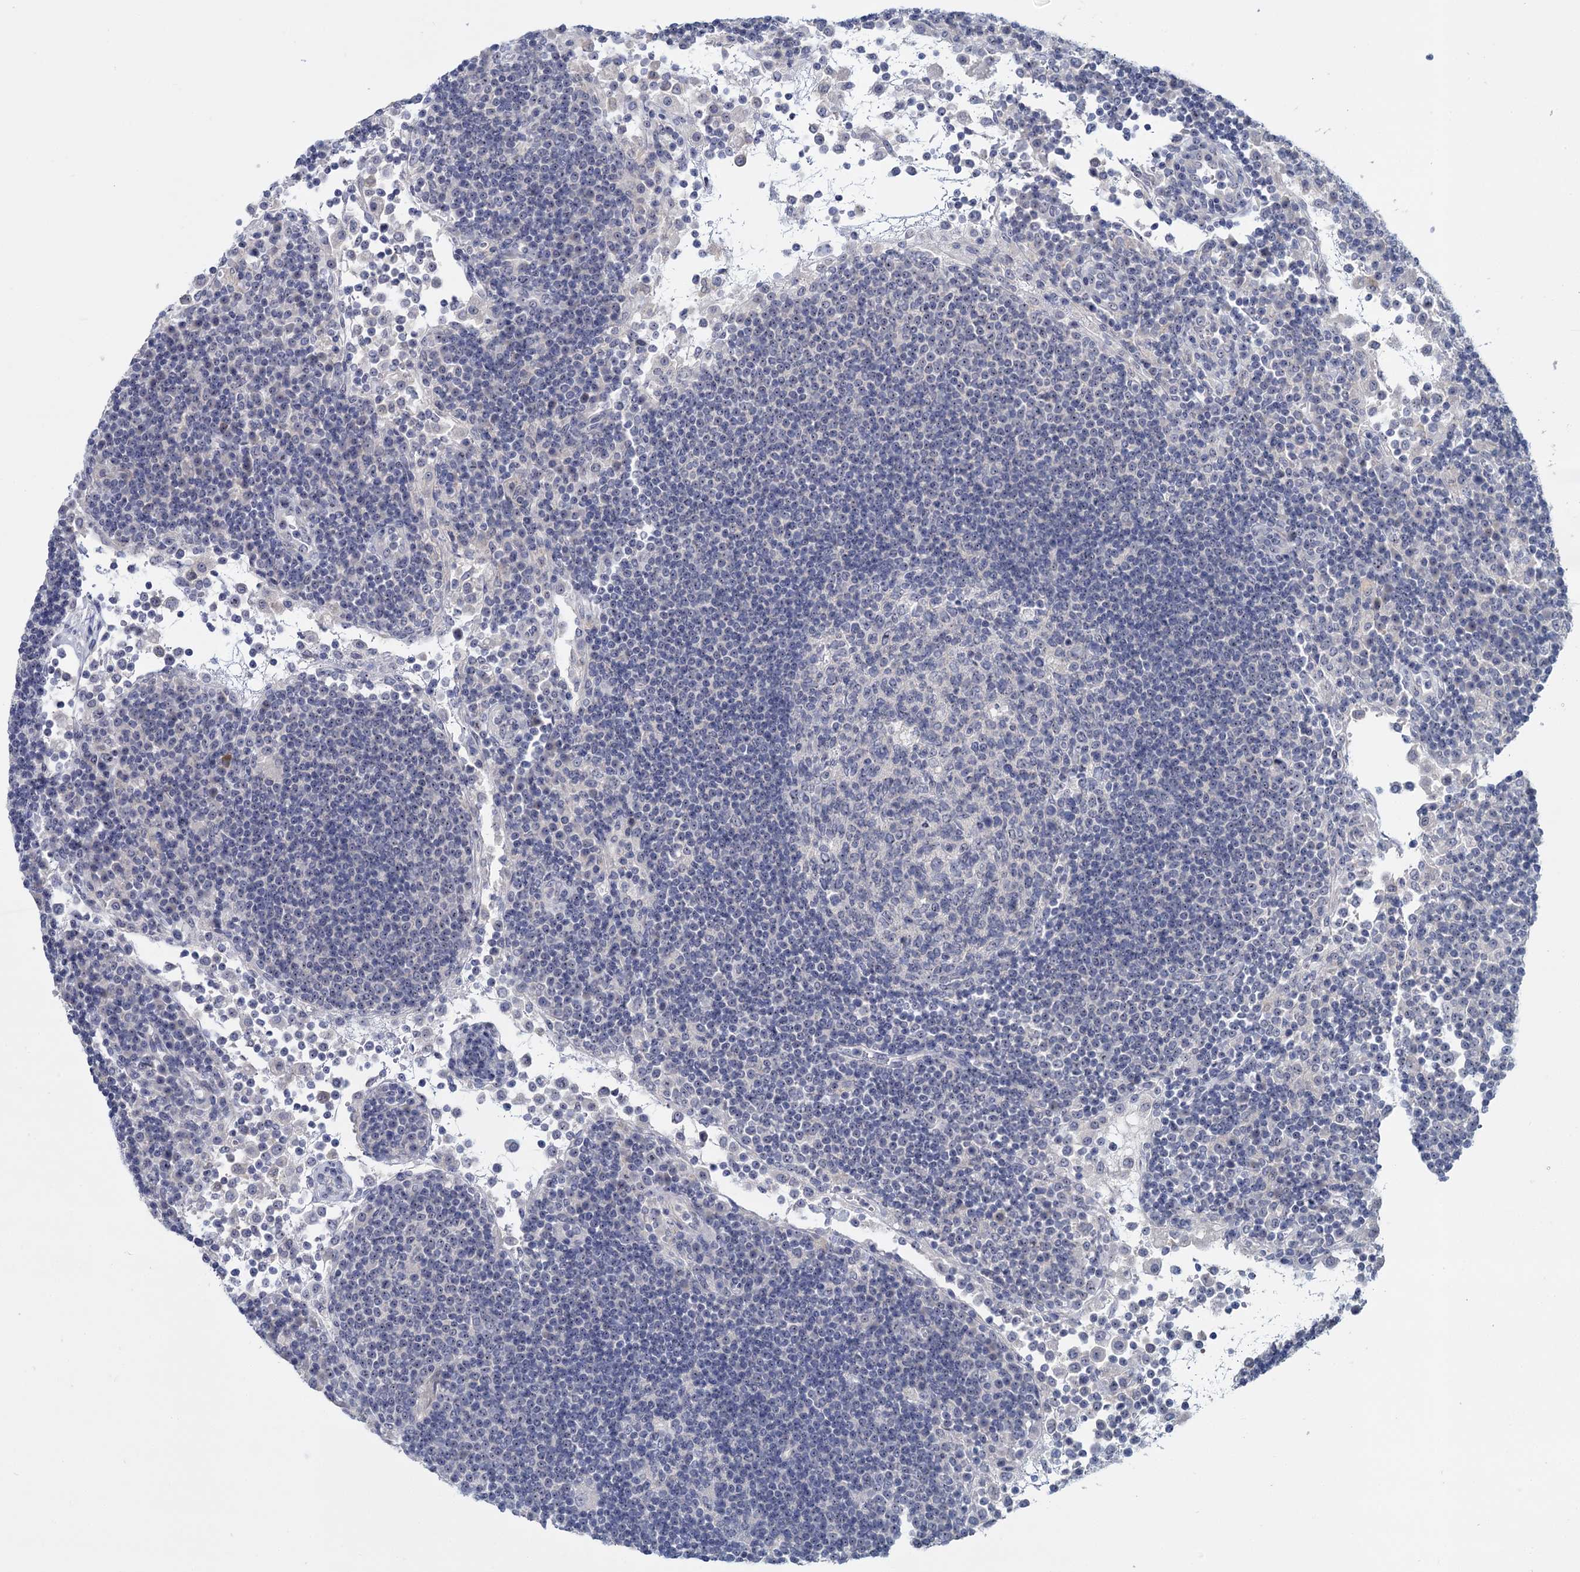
{"staining": {"intensity": "negative", "quantity": "none", "location": "none"}, "tissue": "lymph node", "cell_type": "Germinal center cells", "image_type": "normal", "snomed": [{"axis": "morphology", "description": "Normal tissue, NOS"}, {"axis": "topography", "description": "Lymph node"}], "caption": "This is an immunohistochemistry micrograph of unremarkable lymph node. There is no positivity in germinal center cells.", "gene": "SFN", "patient": {"sex": "female", "age": 53}}